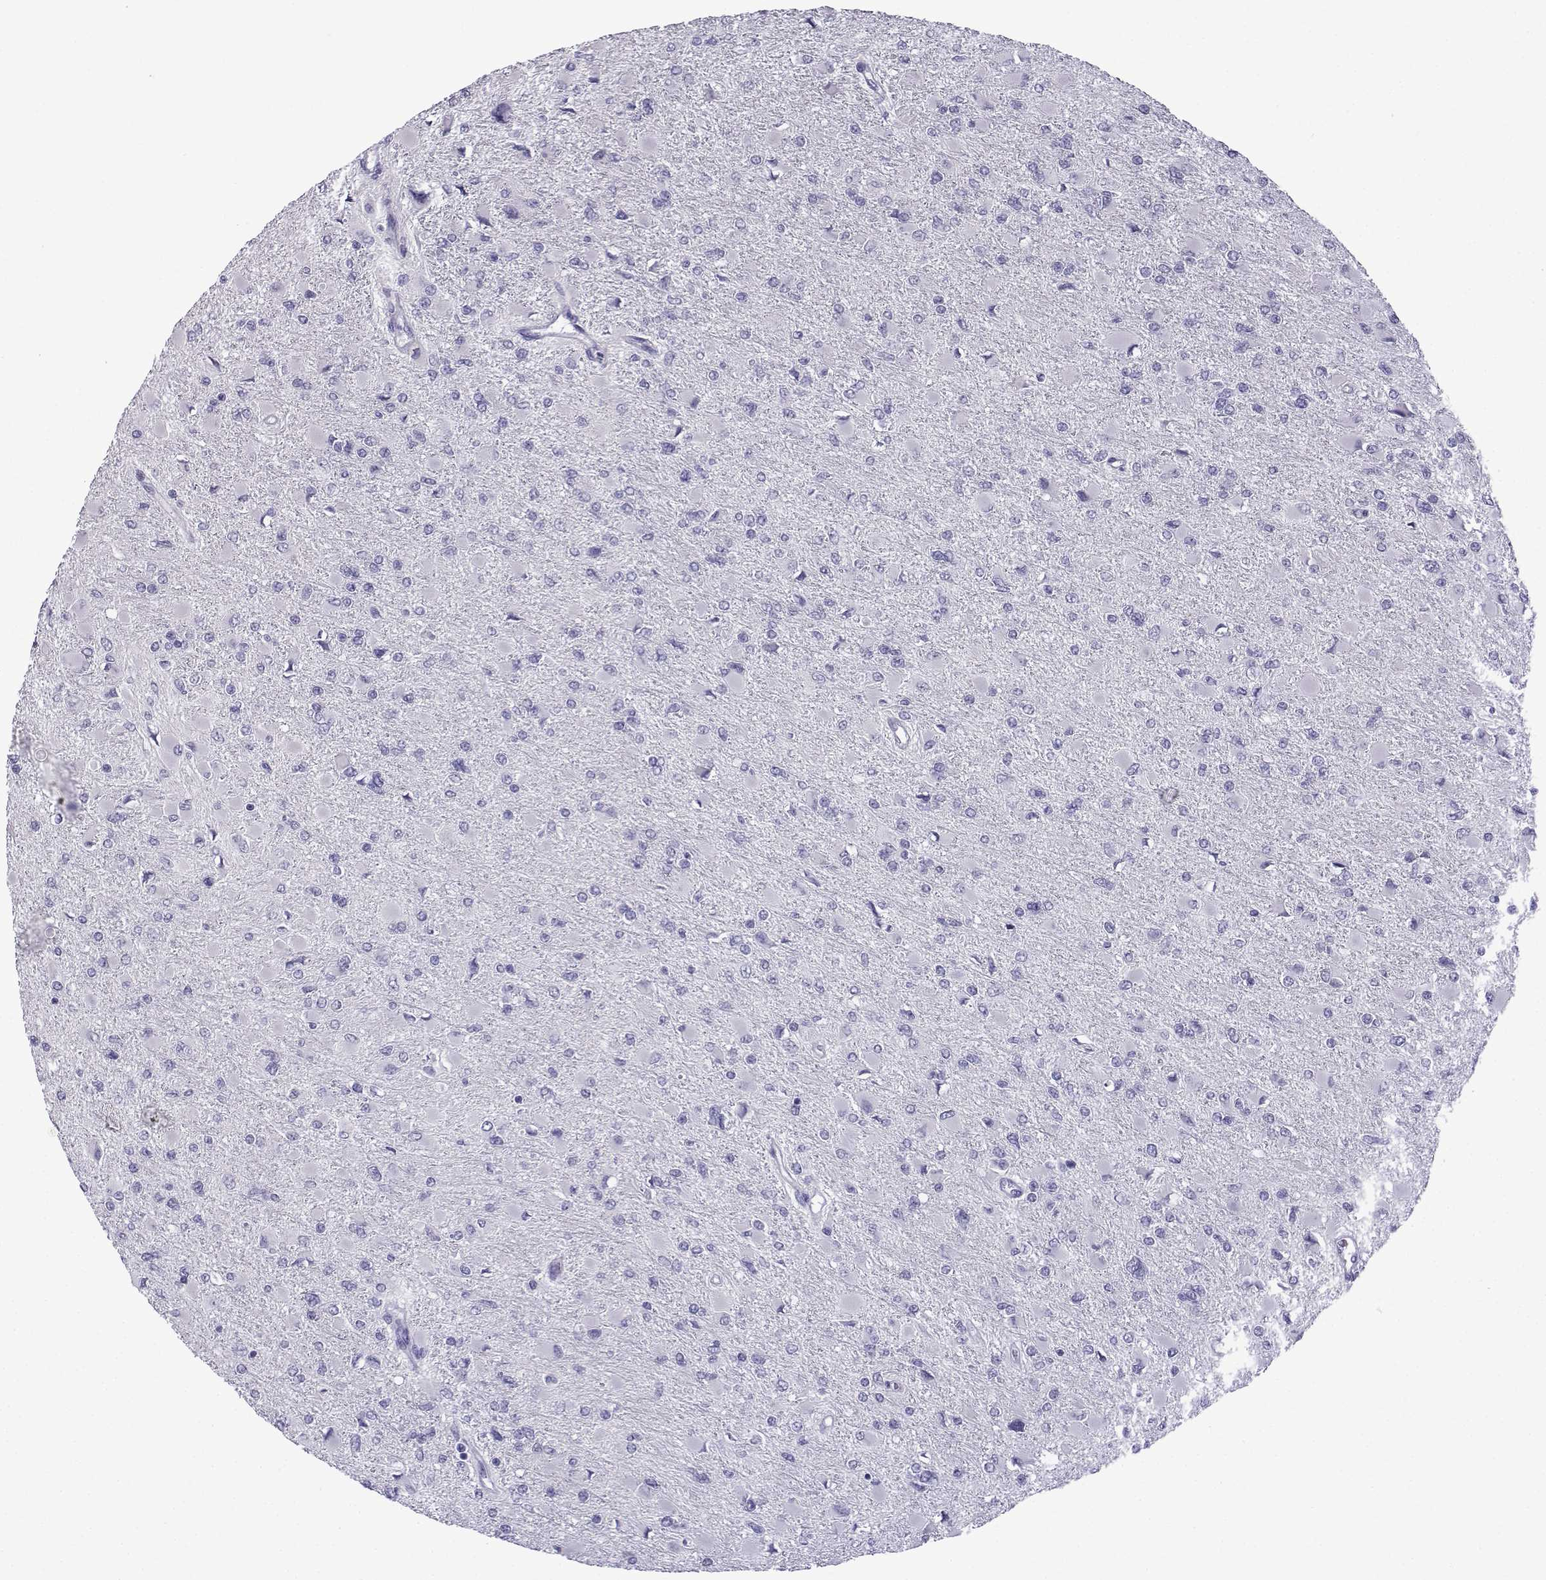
{"staining": {"intensity": "negative", "quantity": "none", "location": "none"}, "tissue": "glioma", "cell_type": "Tumor cells", "image_type": "cancer", "snomed": [{"axis": "morphology", "description": "Glioma, malignant, High grade"}, {"axis": "topography", "description": "Cerebral cortex"}], "caption": "The photomicrograph demonstrates no significant expression in tumor cells of malignant glioma (high-grade).", "gene": "TRIM46", "patient": {"sex": "female", "age": 36}}